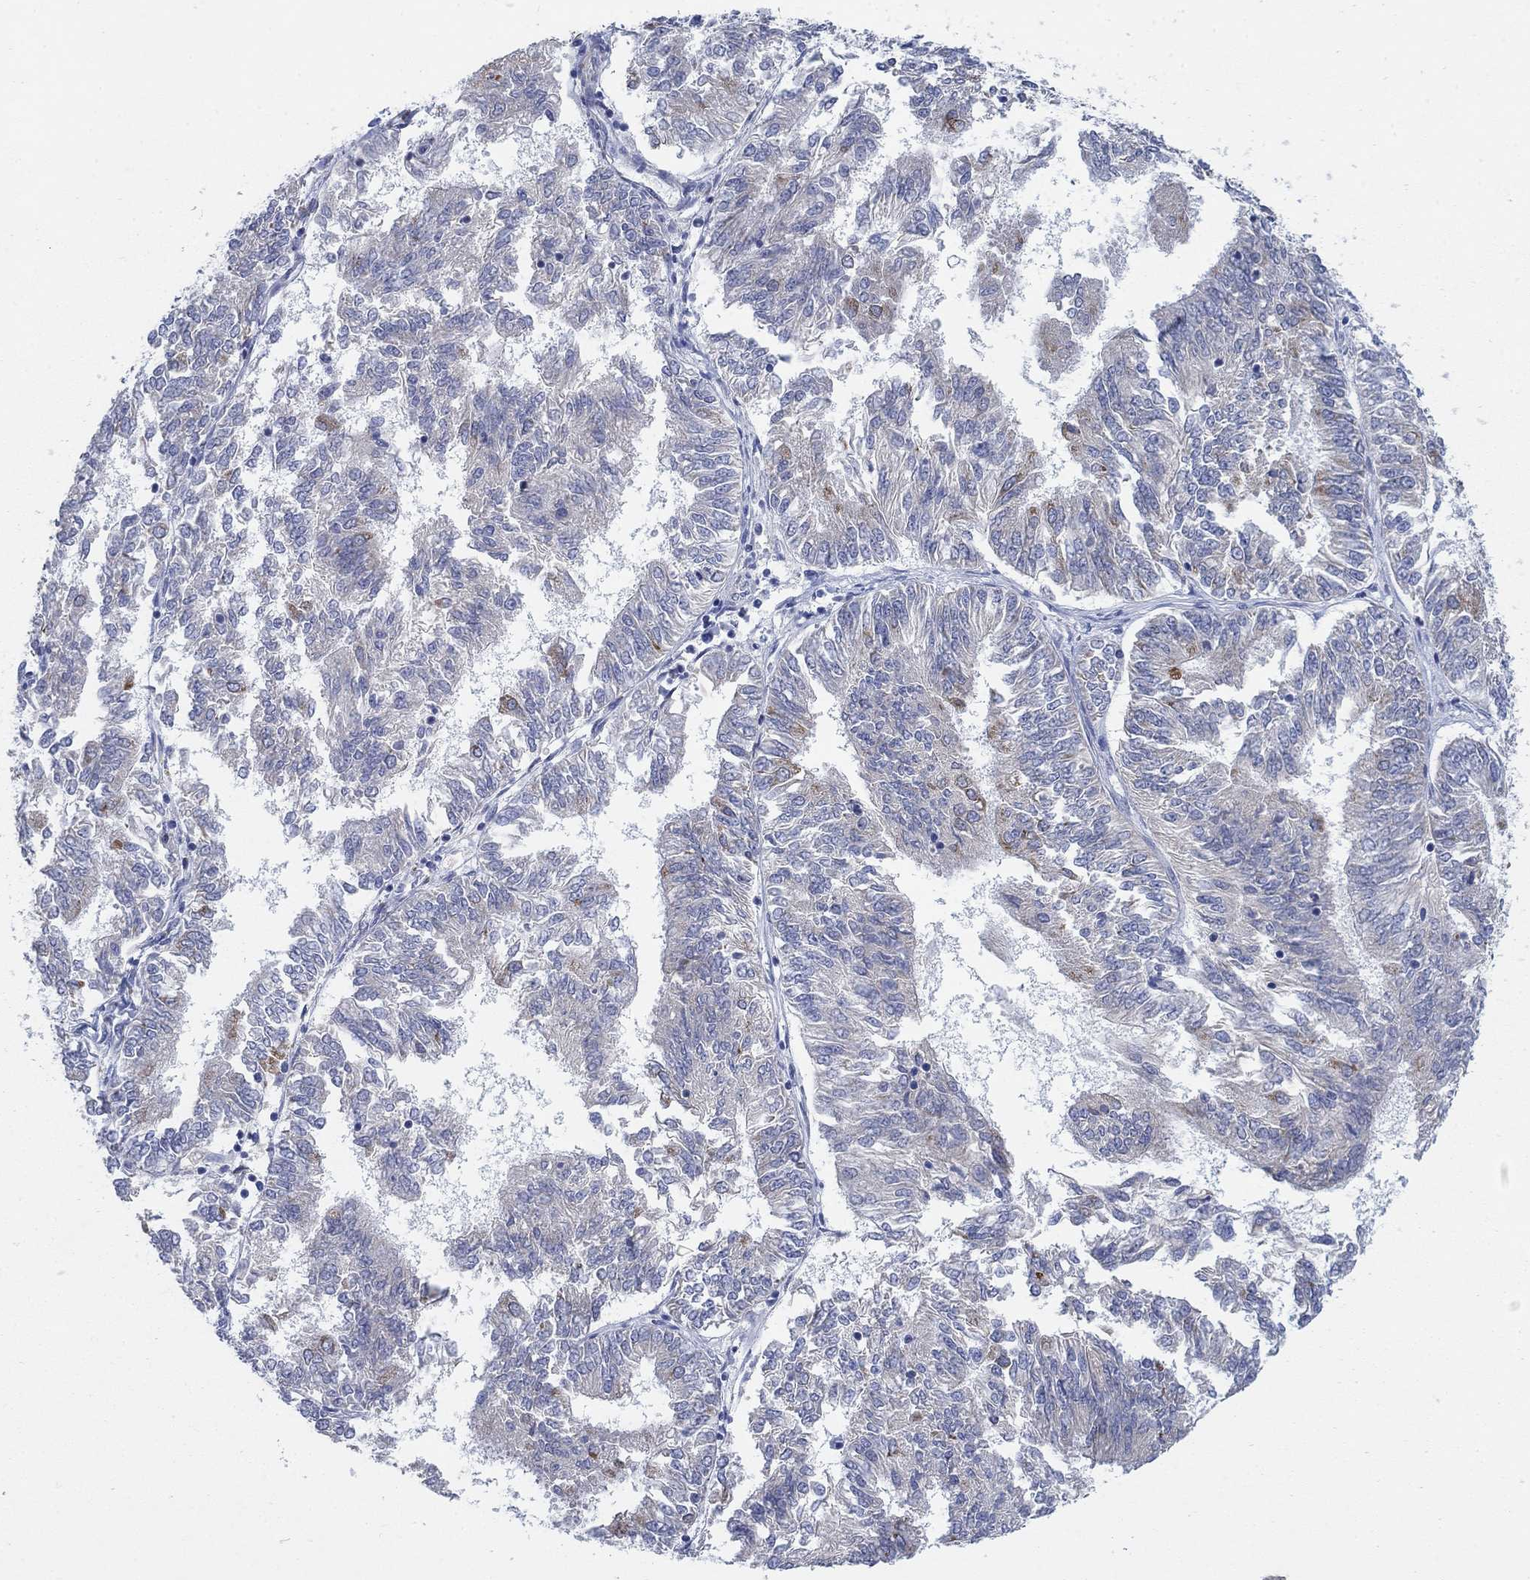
{"staining": {"intensity": "weak", "quantity": "<25%", "location": "cytoplasmic/membranous"}, "tissue": "endometrial cancer", "cell_type": "Tumor cells", "image_type": "cancer", "snomed": [{"axis": "morphology", "description": "Adenocarcinoma, NOS"}, {"axis": "topography", "description": "Endometrium"}], "caption": "IHC micrograph of neoplastic tissue: human endometrial adenocarcinoma stained with DAB demonstrates no significant protein positivity in tumor cells.", "gene": "SCCPDH", "patient": {"sex": "female", "age": 58}}